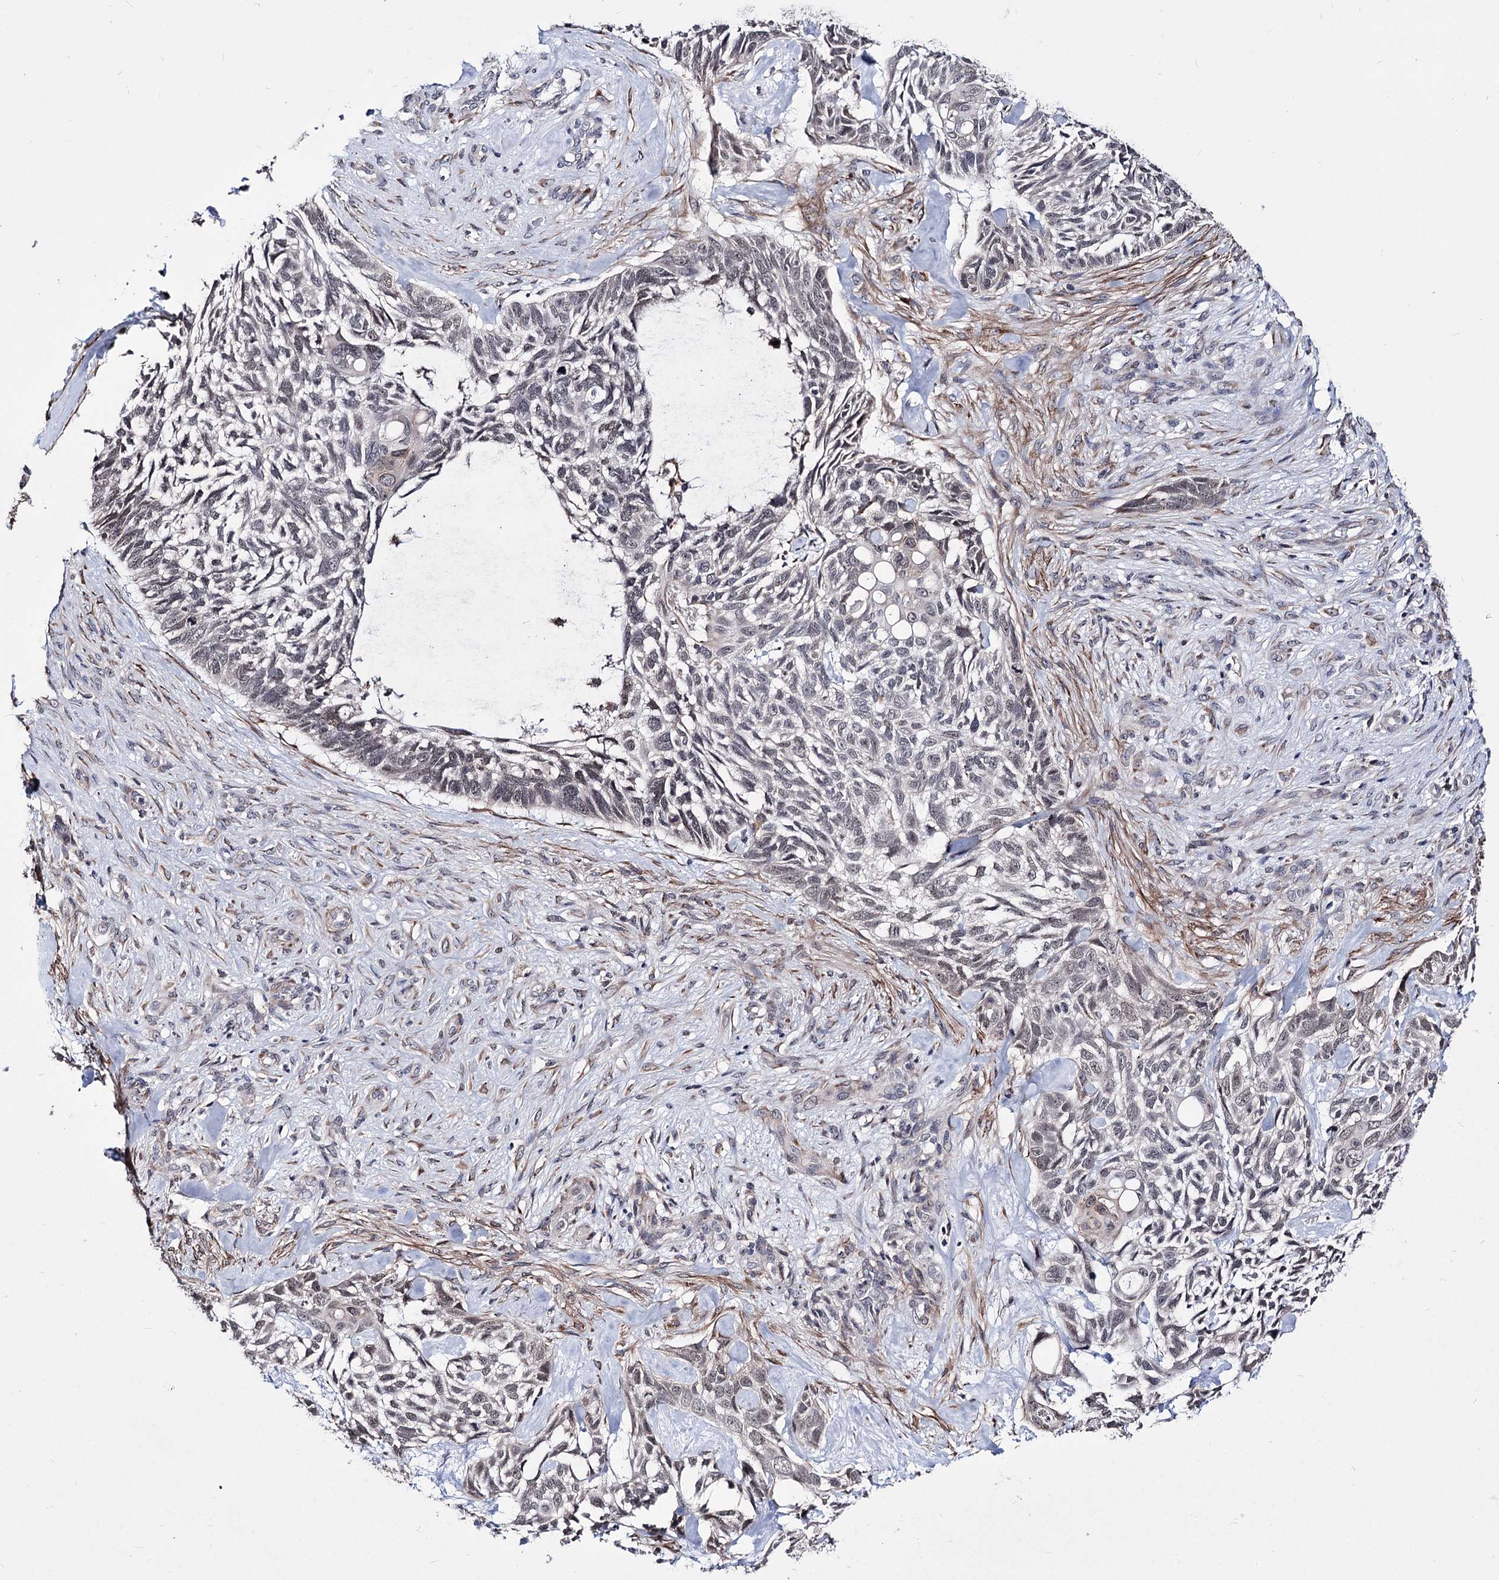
{"staining": {"intensity": "negative", "quantity": "none", "location": "none"}, "tissue": "skin cancer", "cell_type": "Tumor cells", "image_type": "cancer", "snomed": [{"axis": "morphology", "description": "Basal cell carcinoma"}, {"axis": "topography", "description": "Skin"}], "caption": "This image is of skin cancer (basal cell carcinoma) stained with IHC to label a protein in brown with the nuclei are counter-stained blue. There is no expression in tumor cells.", "gene": "PPRC1", "patient": {"sex": "male", "age": 88}}